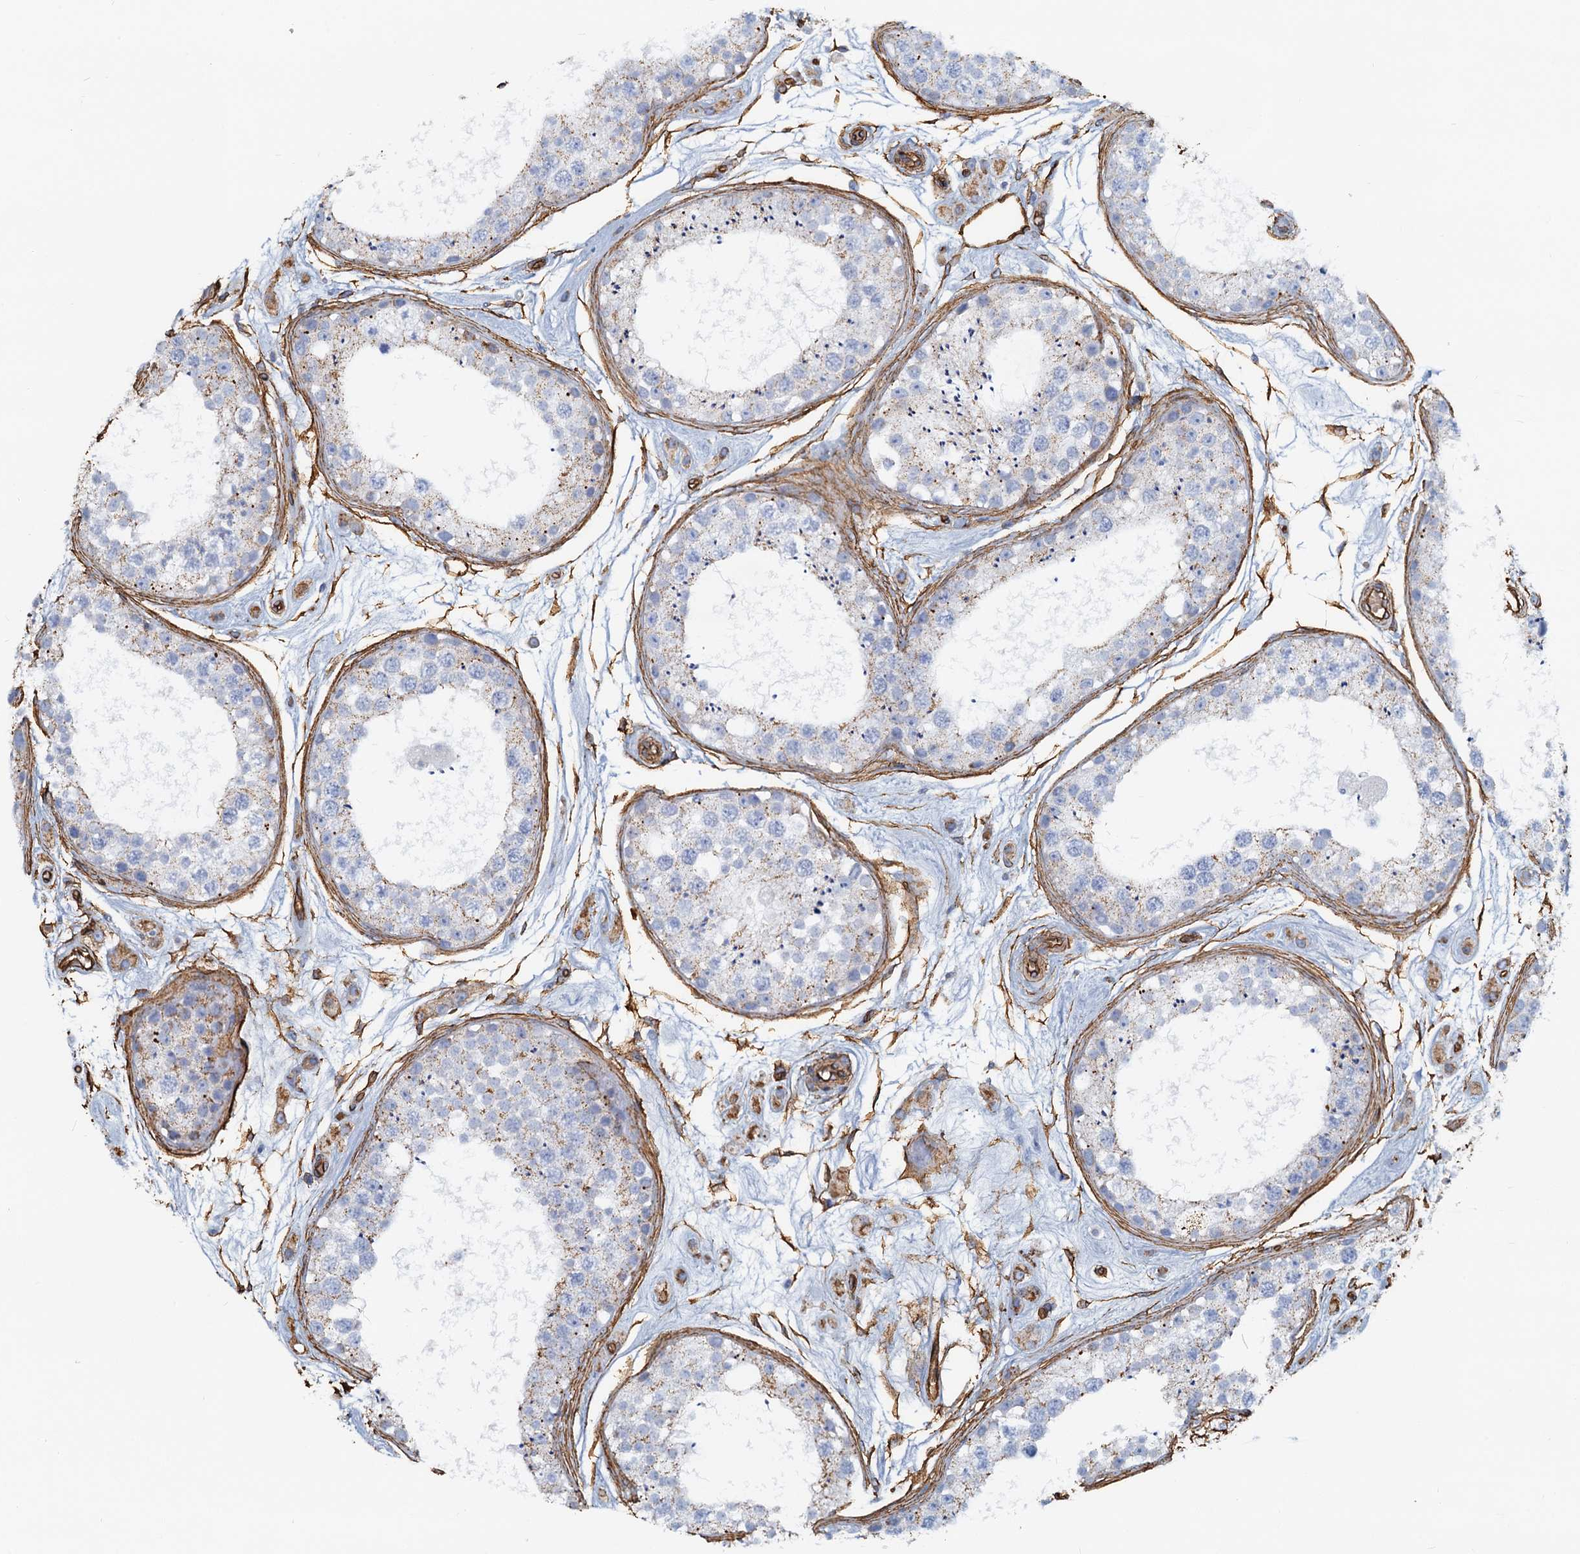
{"staining": {"intensity": "negative", "quantity": "none", "location": "none"}, "tissue": "testis", "cell_type": "Cells in seminiferous ducts", "image_type": "normal", "snomed": [{"axis": "morphology", "description": "Normal tissue, NOS"}, {"axis": "topography", "description": "Testis"}], "caption": "Immunohistochemistry photomicrograph of unremarkable human testis stained for a protein (brown), which demonstrates no staining in cells in seminiferous ducts. (DAB IHC, high magnification).", "gene": "DGKG", "patient": {"sex": "male", "age": 25}}